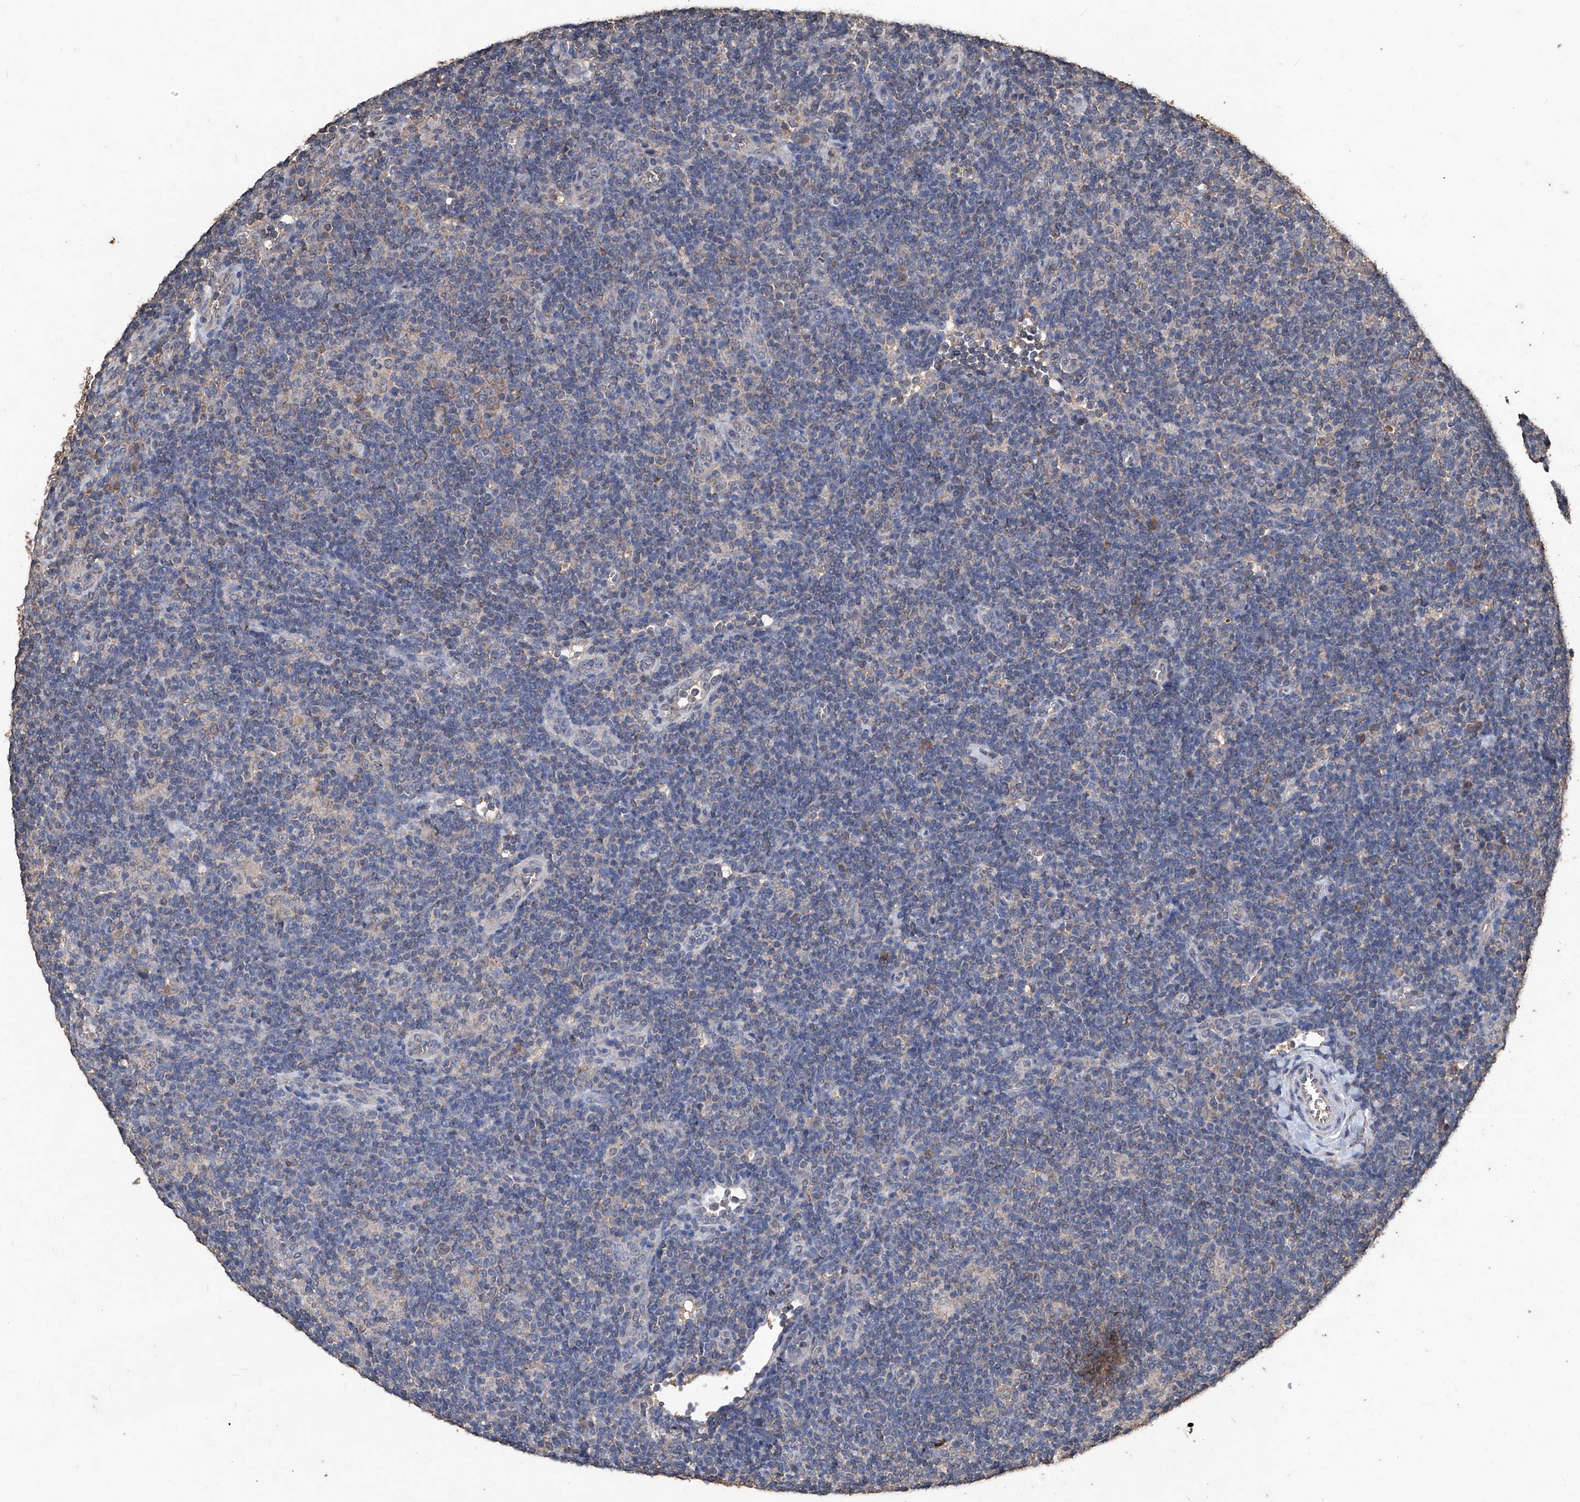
{"staining": {"intensity": "weak", "quantity": "25%-75%", "location": "cytoplasmic/membranous"}, "tissue": "lymphoma", "cell_type": "Tumor cells", "image_type": "cancer", "snomed": [{"axis": "morphology", "description": "Hodgkin's disease, NOS"}, {"axis": "topography", "description": "Lymph node"}], "caption": "Lymphoma tissue shows weak cytoplasmic/membranous staining in about 25%-75% of tumor cells, visualized by immunohistochemistry. (DAB = brown stain, brightfield microscopy at high magnification).", "gene": "STARD7", "patient": {"sex": "female", "age": 57}}